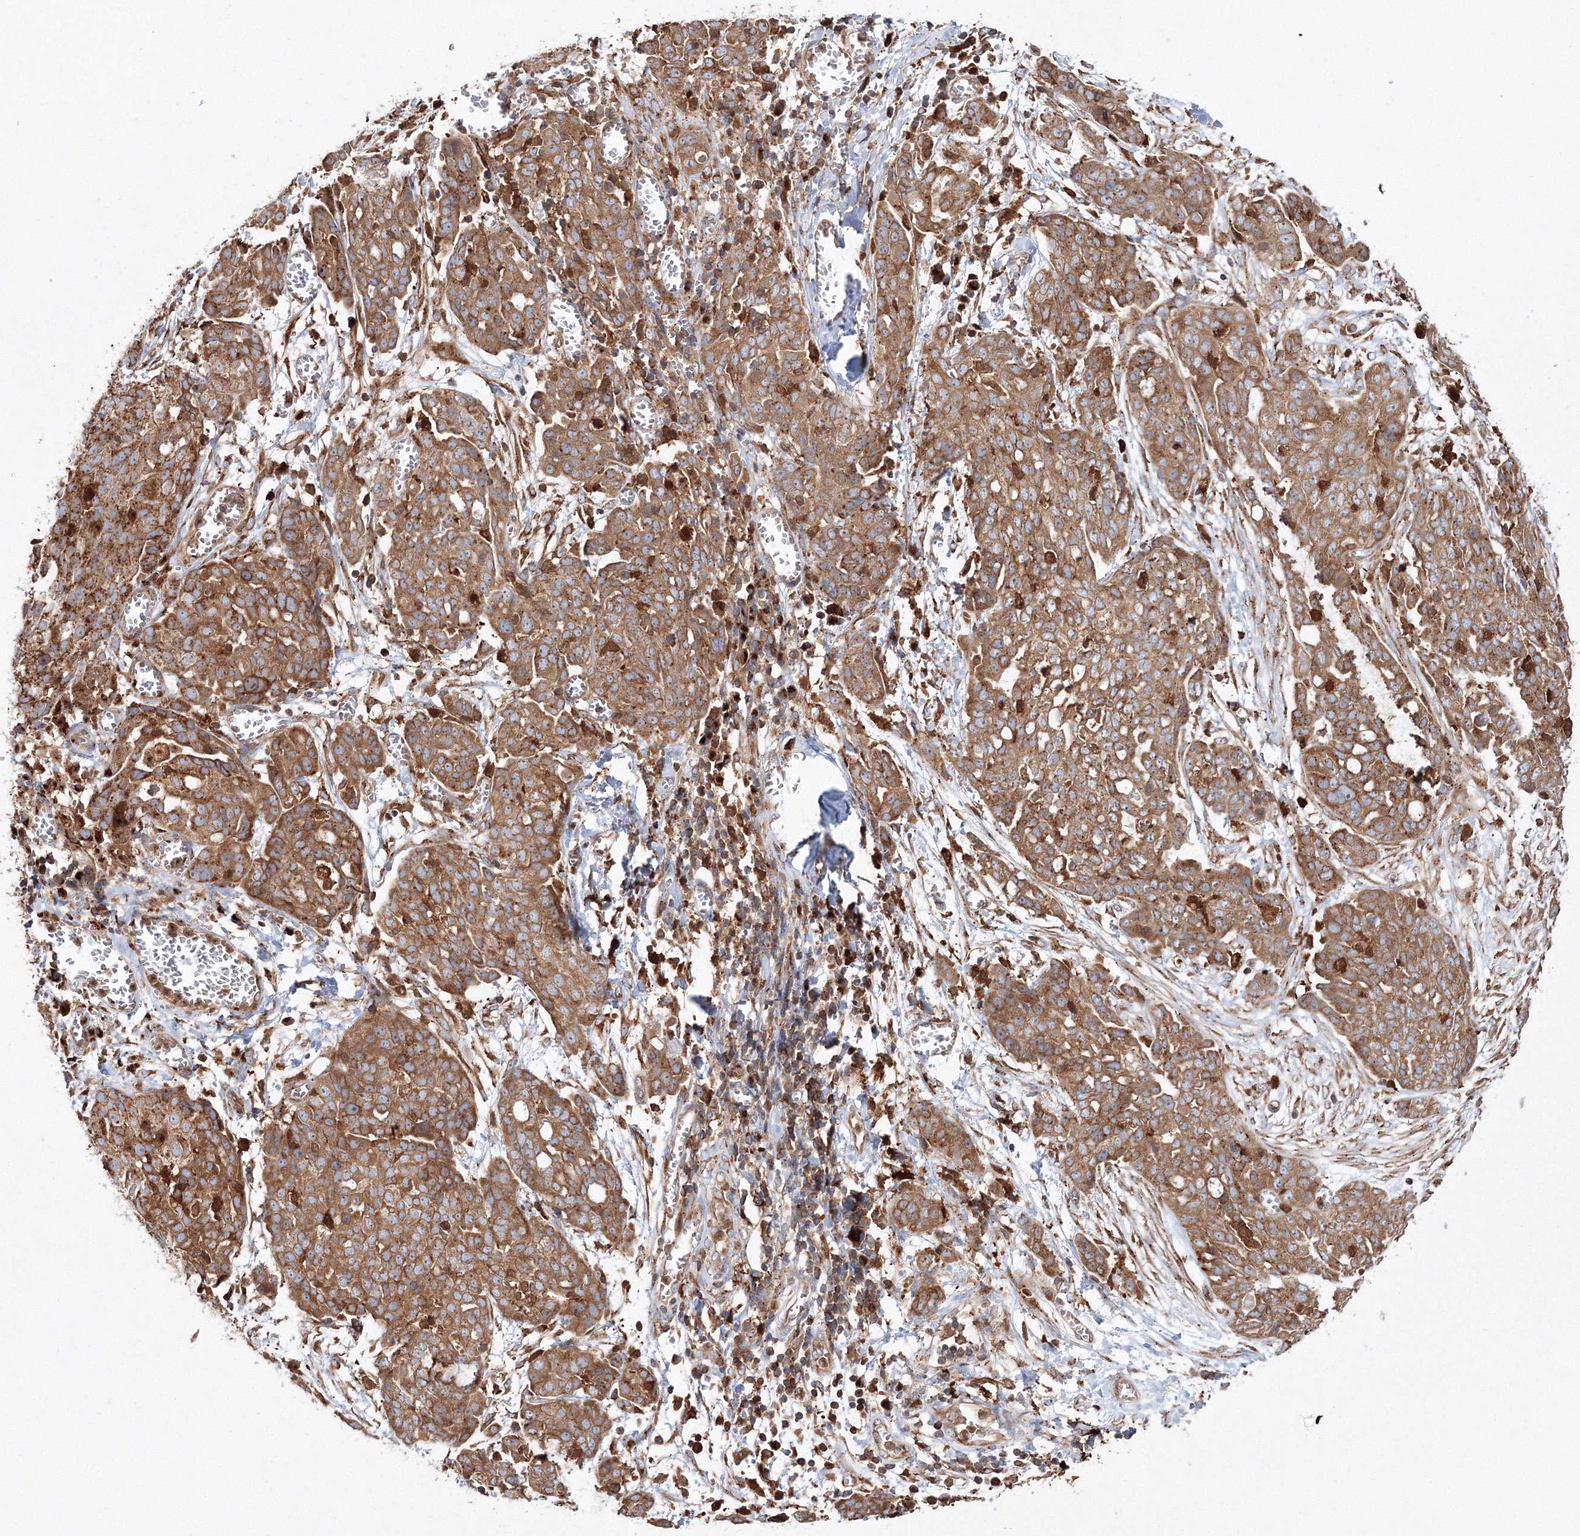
{"staining": {"intensity": "moderate", "quantity": ">75%", "location": "cytoplasmic/membranous"}, "tissue": "ovarian cancer", "cell_type": "Tumor cells", "image_type": "cancer", "snomed": [{"axis": "morphology", "description": "Cystadenocarcinoma, serous, NOS"}, {"axis": "topography", "description": "Soft tissue"}, {"axis": "topography", "description": "Ovary"}], "caption": "A high-resolution micrograph shows immunohistochemistry (IHC) staining of ovarian cancer, which displays moderate cytoplasmic/membranous expression in about >75% of tumor cells. (Brightfield microscopy of DAB IHC at high magnification).", "gene": "ARCN1", "patient": {"sex": "female", "age": 57}}